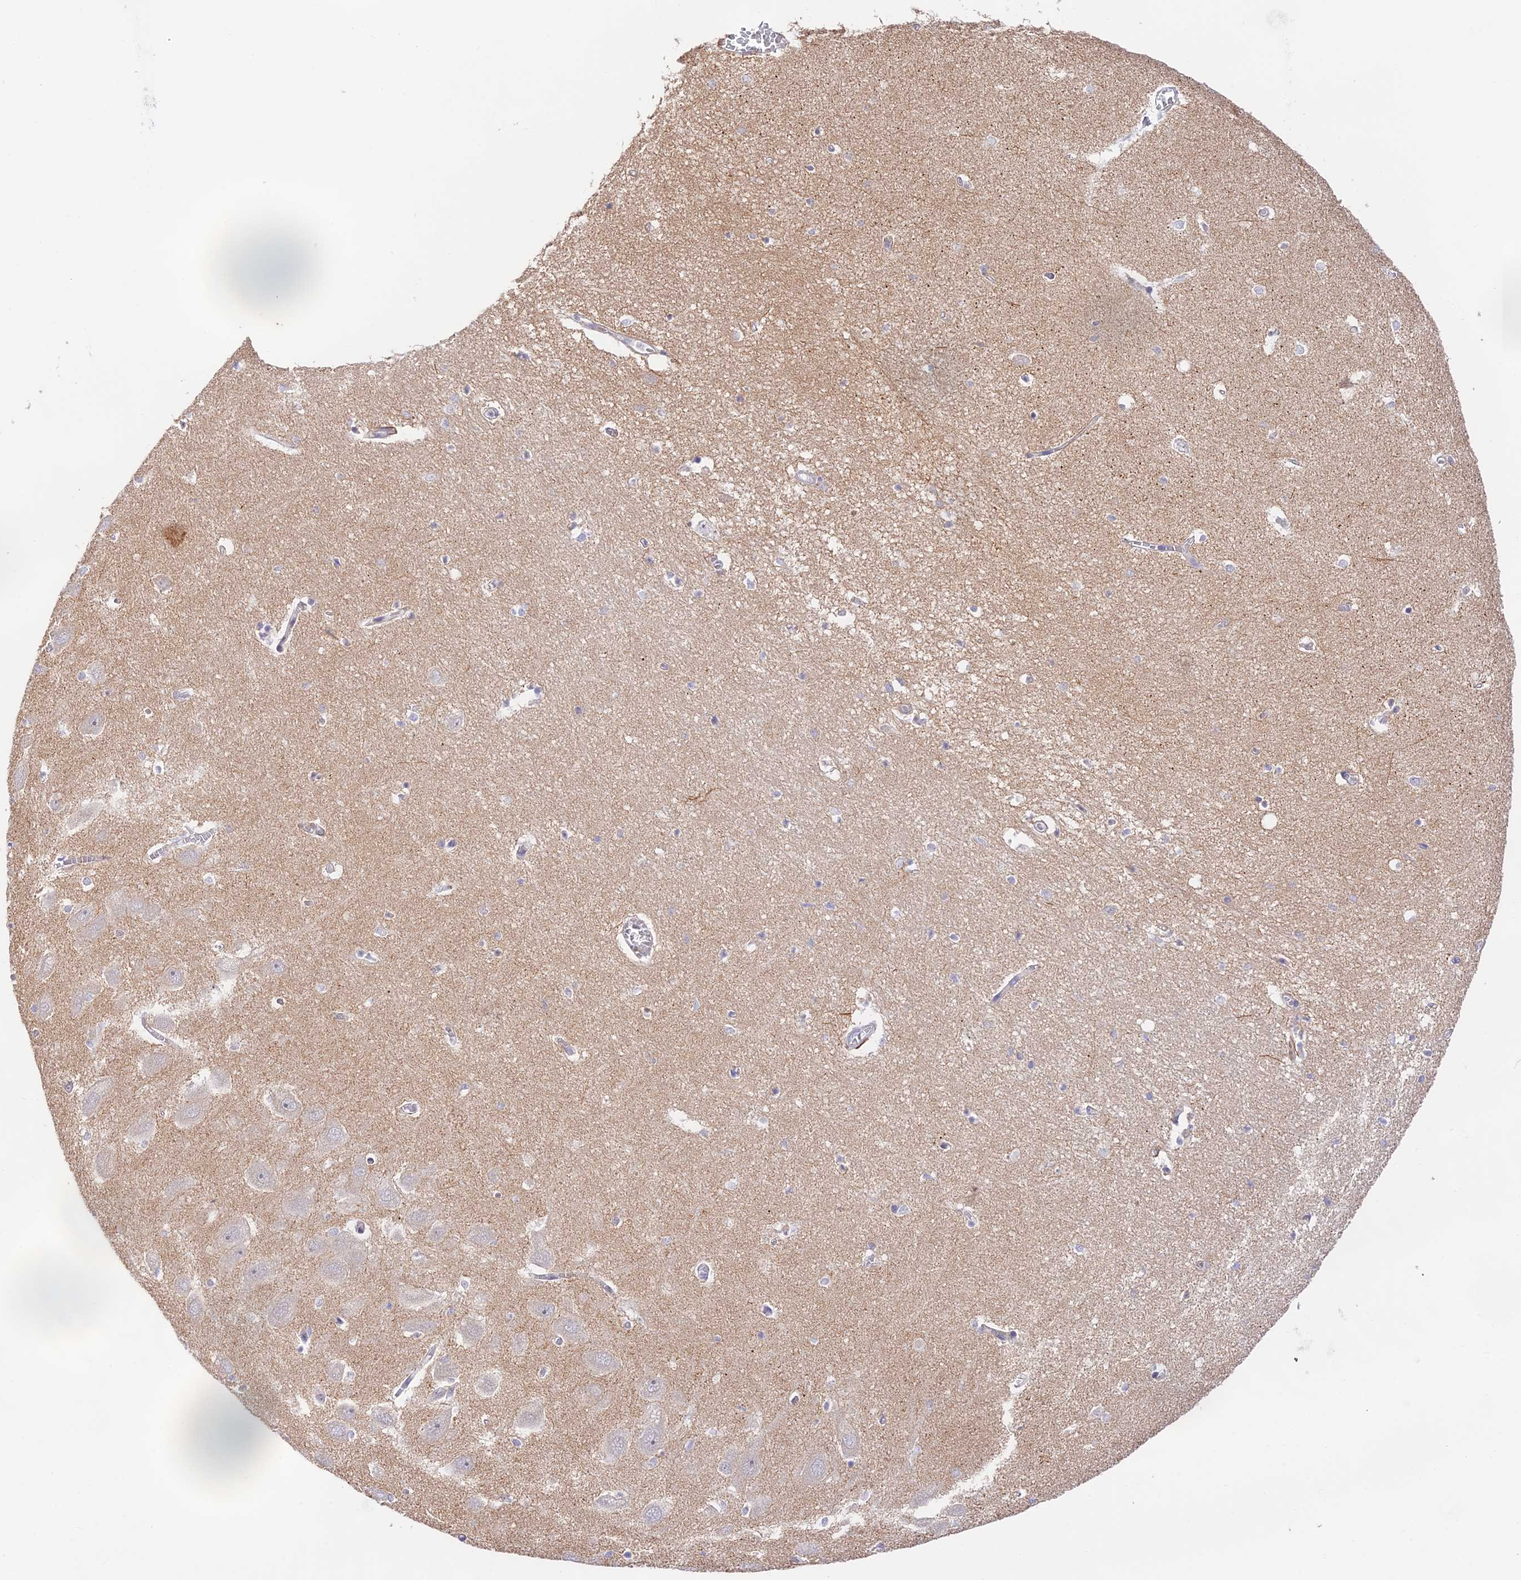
{"staining": {"intensity": "negative", "quantity": "none", "location": "none"}, "tissue": "hippocampus", "cell_type": "Glial cells", "image_type": "normal", "snomed": [{"axis": "morphology", "description": "Normal tissue, NOS"}, {"axis": "topography", "description": "Hippocampus"}], "caption": "An immunohistochemistry micrograph of unremarkable hippocampus is shown. There is no staining in glial cells of hippocampus.", "gene": "CAMSAP3", "patient": {"sex": "female", "age": 64}}